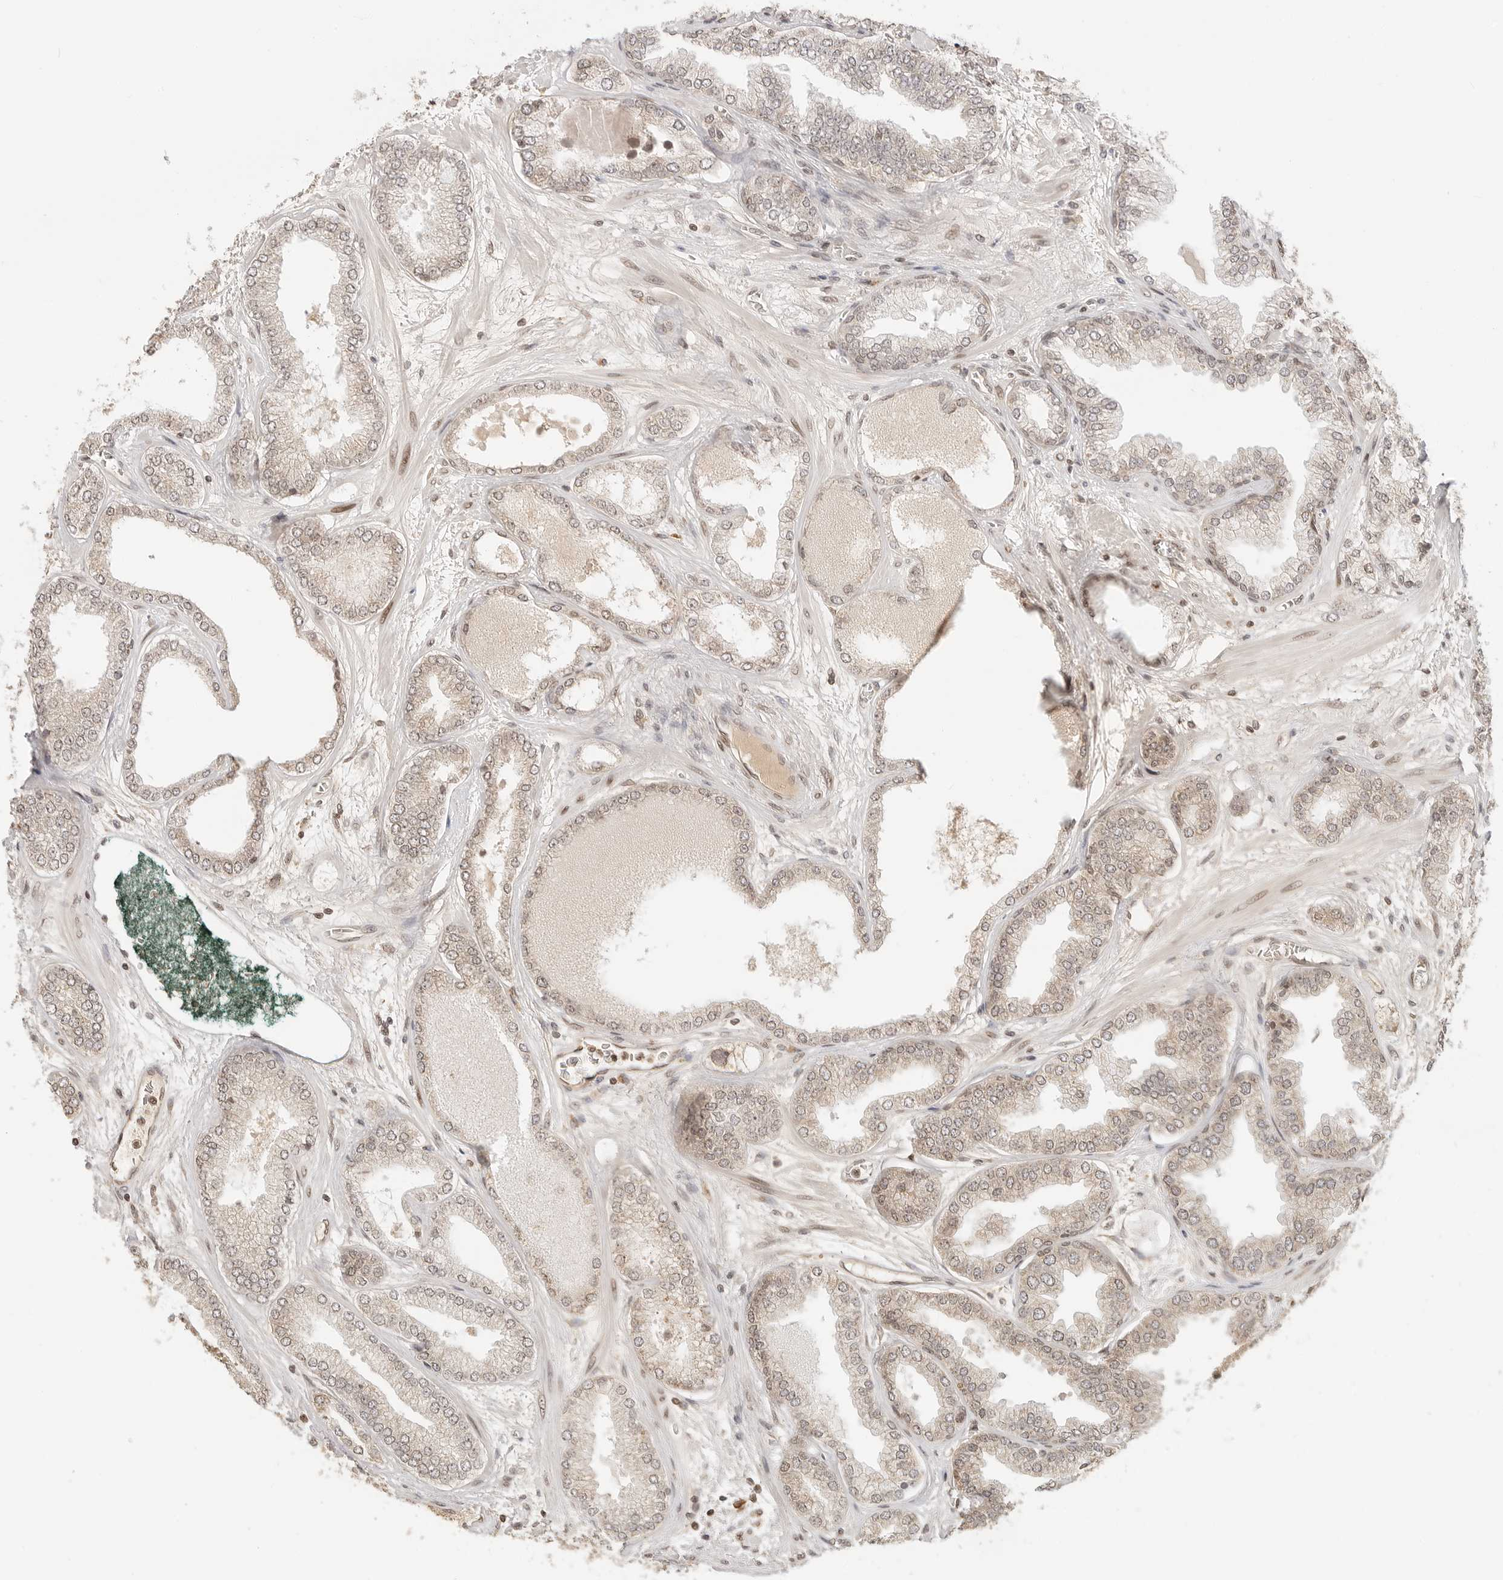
{"staining": {"intensity": "weak", "quantity": "25%-75%", "location": "cytoplasmic/membranous,nuclear"}, "tissue": "prostate cancer", "cell_type": "Tumor cells", "image_type": "cancer", "snomed": [{"axis": "morphology", "description": "Adenocarcinoma, High grade"}, {"axis": "topography", "description": "Prostate"}], "caption": "Immunohistochemistry (IHC) histopathology image of neoplastic tissue: prostate cancer (high-grade adenocarcinoma) stained using immunohistochemistry (IHC) displays low levels of weak protein expression localized specifically in the cytoplasmic/membranous and nuclear of tumor cells, appearing as a cytoplasmic/membranous and nuclear brown color.", "gene": "POLH", "patient": {"sex": "male", "age": 58}}